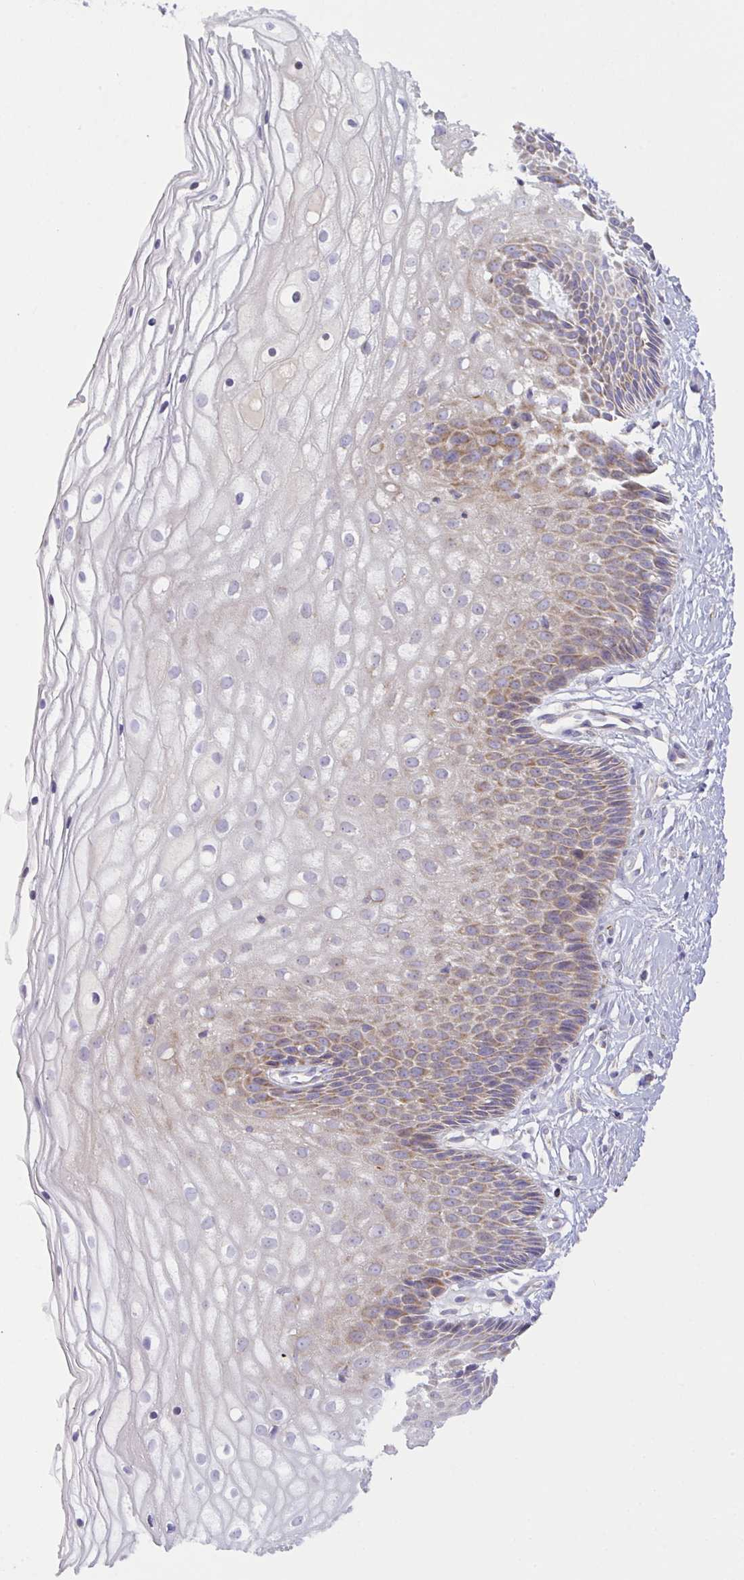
{"staining": {"intensity": "moderate", "quantity": ">75%", "location": "cytoplasmic/membranous"}, "tissue": "cervix", "cell_type": "Glandular cells", "image_type": "normal", "snomed": [{"axis": "morphology", "description": "Normal tissue, NOS"}, {"axis": "topography", "description": "Cervix"}], "caption": "DAB immunohistochemical staining of benign human cervix displays moderate cytoplasmic/membranous protein positivity in about >75% of glandular cells.", "gene": "CHDH", "patient": {"sex": "female", "age": 36}}